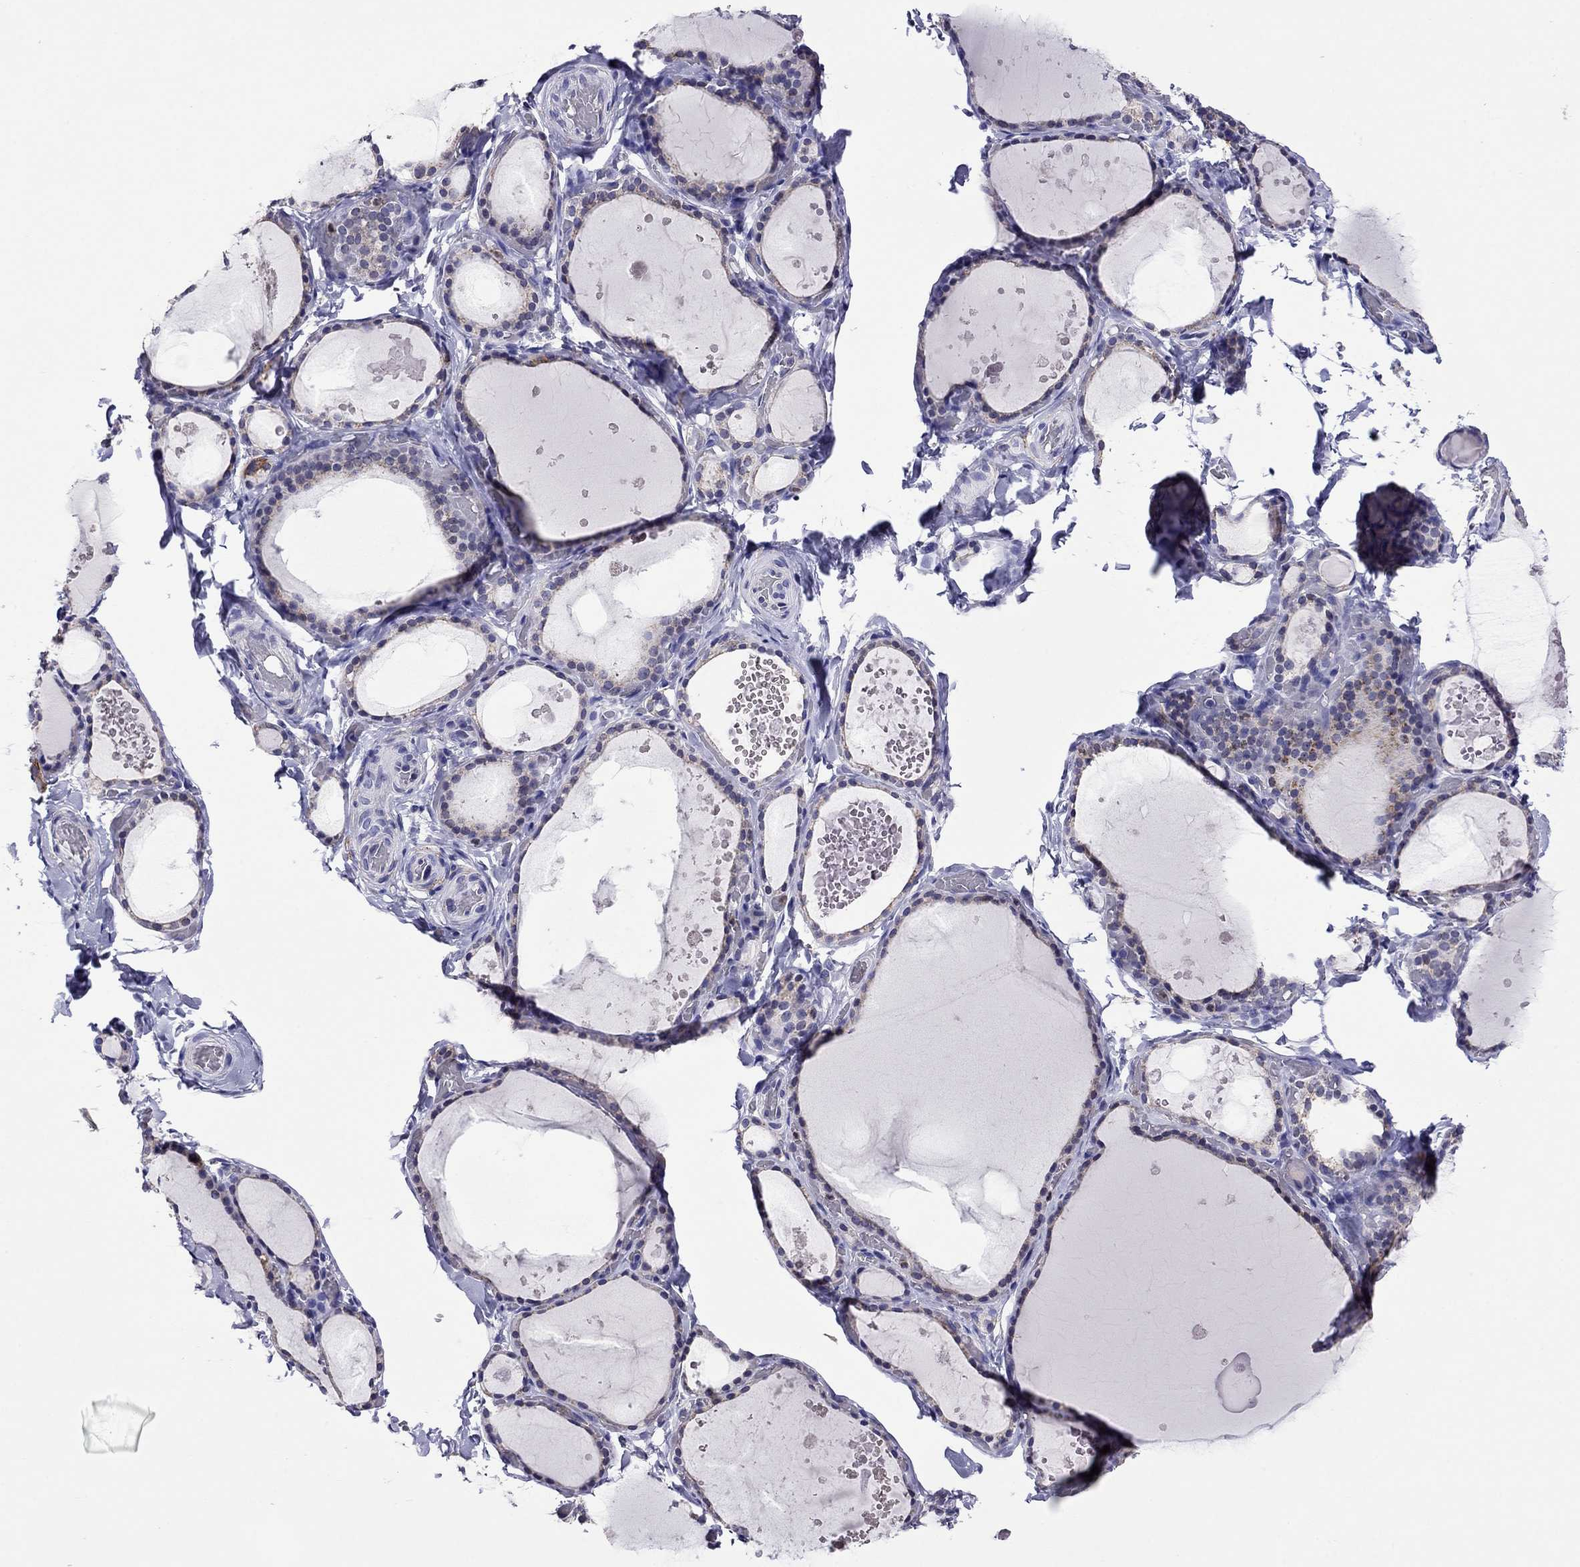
{"staining": {"intensity": "weak", "quantity": "<25%", "location": "cytoplasmic/membranous"}, "tissue": "thyroid gland", "cell_type": "Glandular cells", "image_type": "normal", "snomed": [{"axis": "morphology", "description": "Normal tissue, NOS"}, {"axis": "topography", "description": "Thyroid gland"}], "caption": "Glandular cells show no significant positivity in normal thyroid gland. (IHC, brightfield microscopy, high magnification).", "gene": "SCG2", "patient": {"sex": "female", "age": 56}}